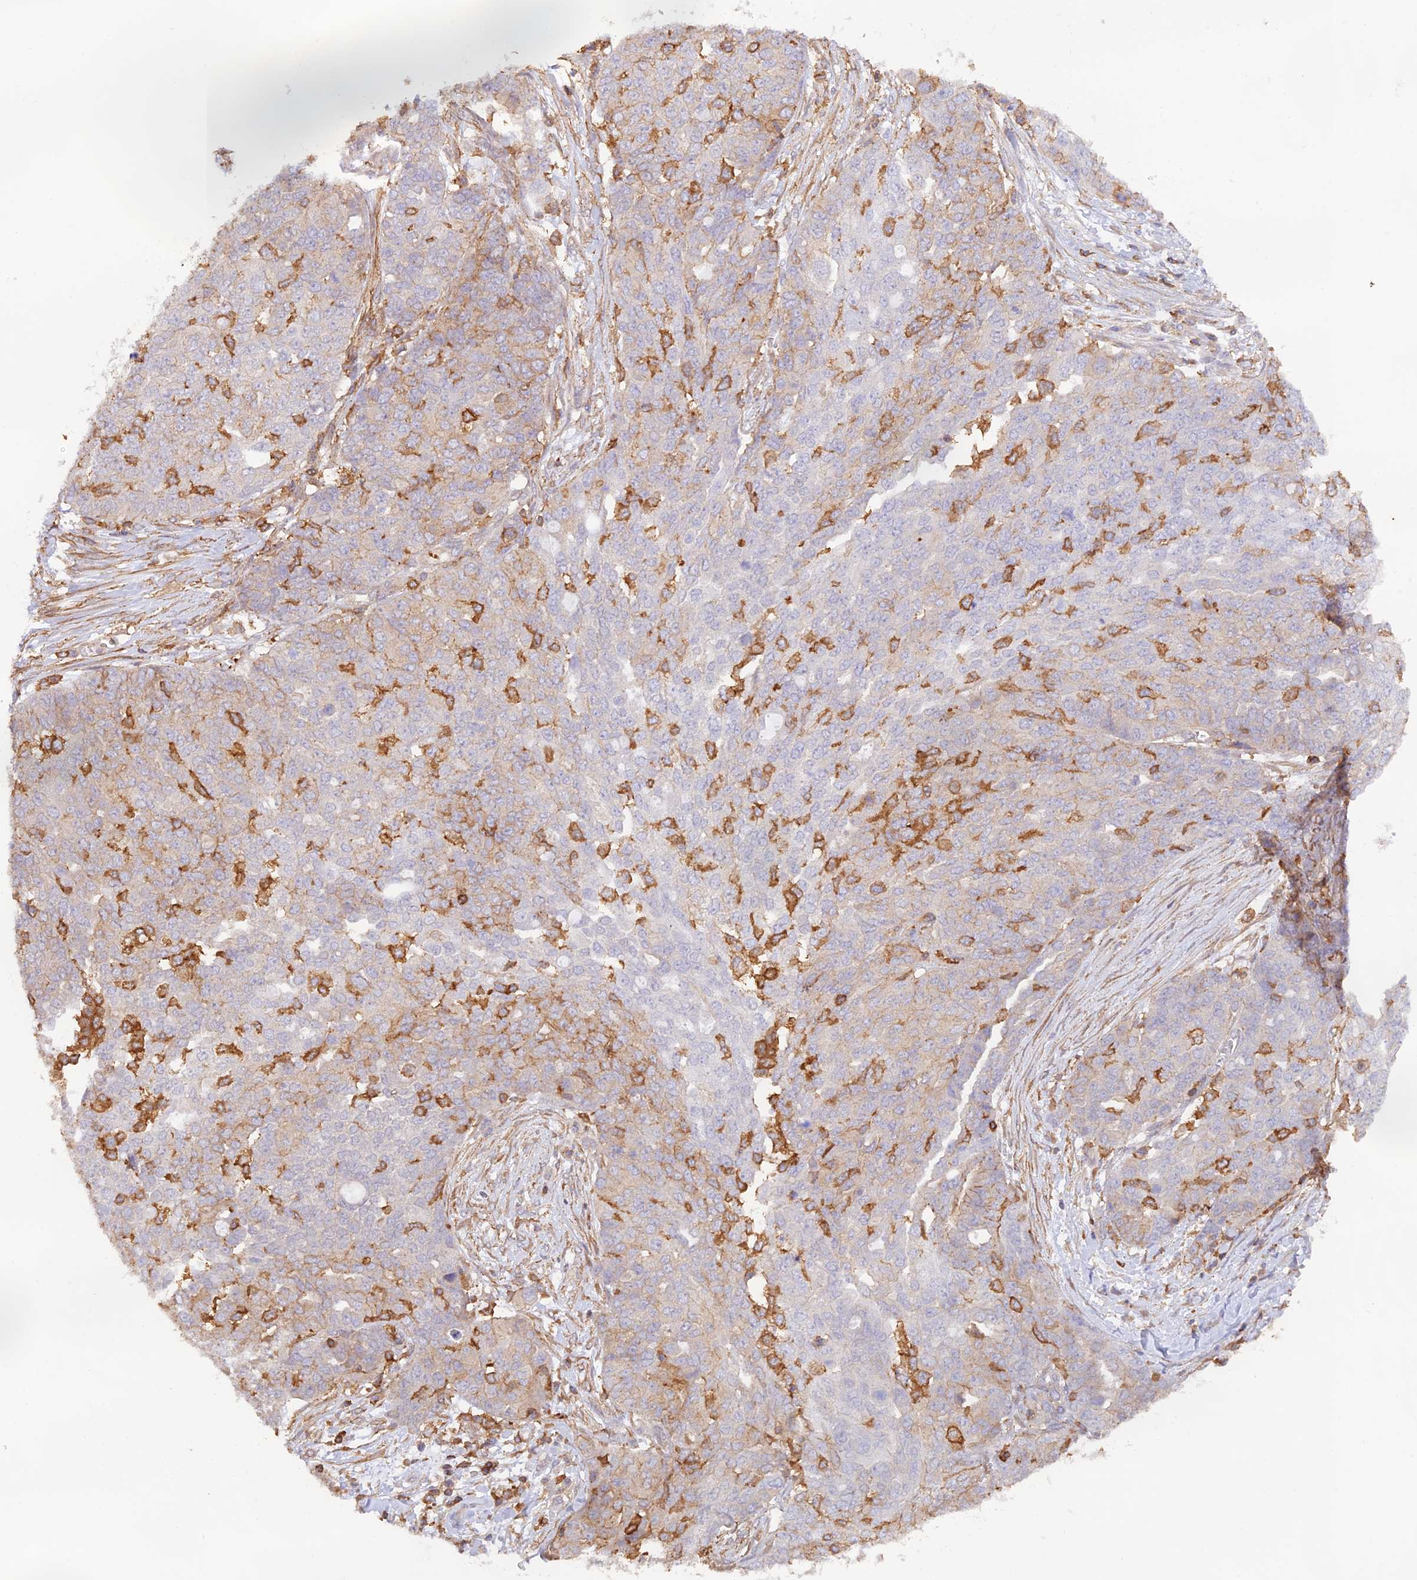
{"staining": {"intensity": "moderate", "quantity": "<25%", "location": "cytoplasmic/membranous"}, "tissue": "ovarian cancer", "cell_type": "Tumor cells", "image_type": "cancer", "snomed": [{"axis": "morphology", "description": "Cystadenocarcinoma, serous, NOS"}, {"axis": "topography", "description": "Soft tissue"}, {"axis": "topography", "description": "Ovary"}], "caption": "Human serous cystadenocarcinoma (ovarian) stained with a protein marker shows moderate staining in tumor cells.", "gene": "DENND1C", "patient": {"sex": "female", "age": 57}}